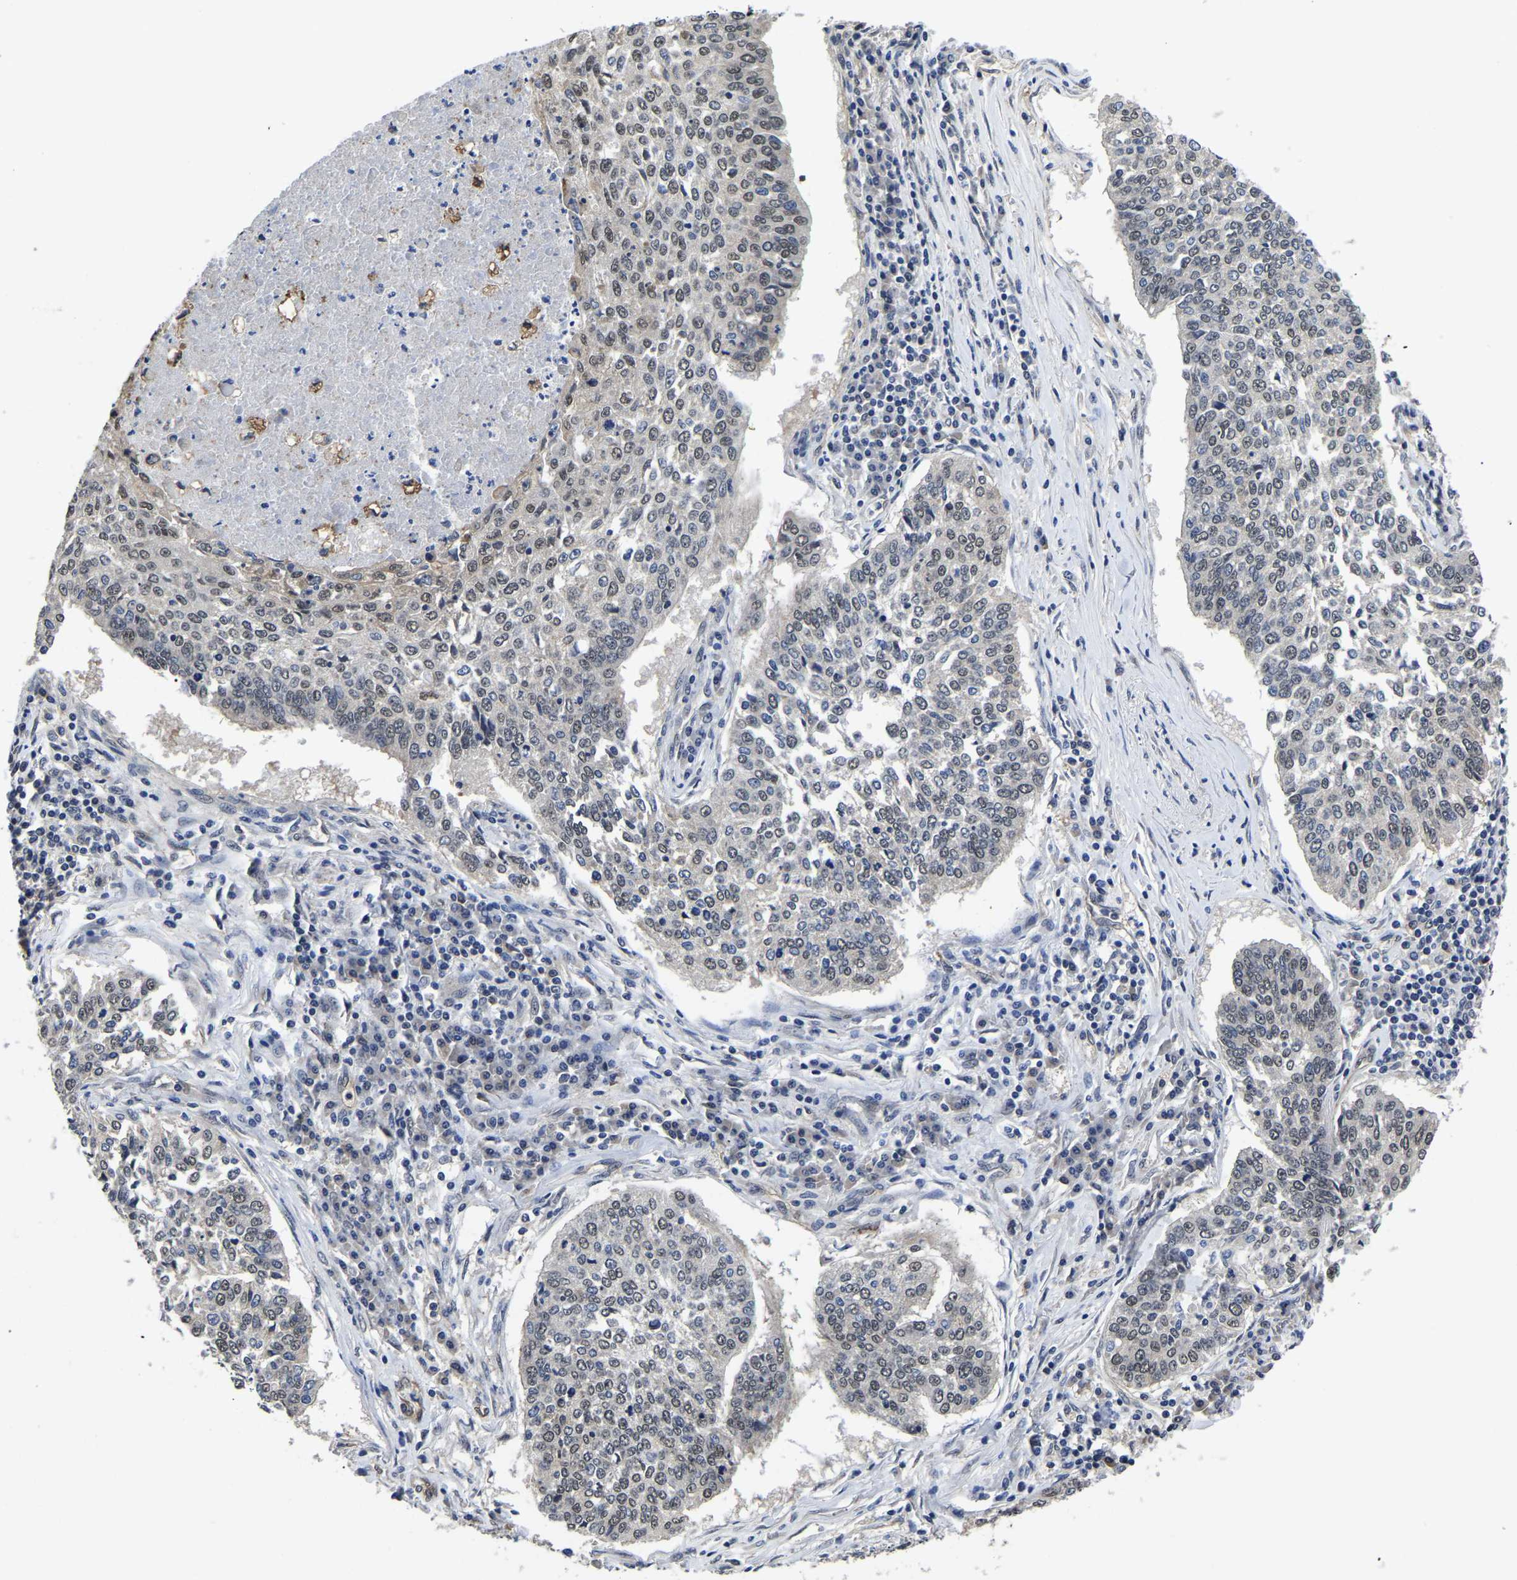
{"staining": {"intensity": "weak", "quantity": ">75%", "location": "nuclear"}, "tissue": "lung cancer", "cell_type": "Tumor cells", "image_type": "cancer", "snomed": [{"axis": "morphology", "description": "Normal tissue, NOS"}, {"axis": "morphology", "description": "Squamous cell carcinoma, NOS"}, {"axis": "topography", "description": "Cartilage tissue"}, {"axis": "topography", "description": "Bronchus"}, {"axis": "topography", "description": "Lung"}], "caption": "A histopathology image of squamous cell carcinoma (lung) stained for a protein exhibits weak nuclear brown staining in tumor cells.", "gene": "MCOLN2", "patient": {"sex": "female", "age": 49}}